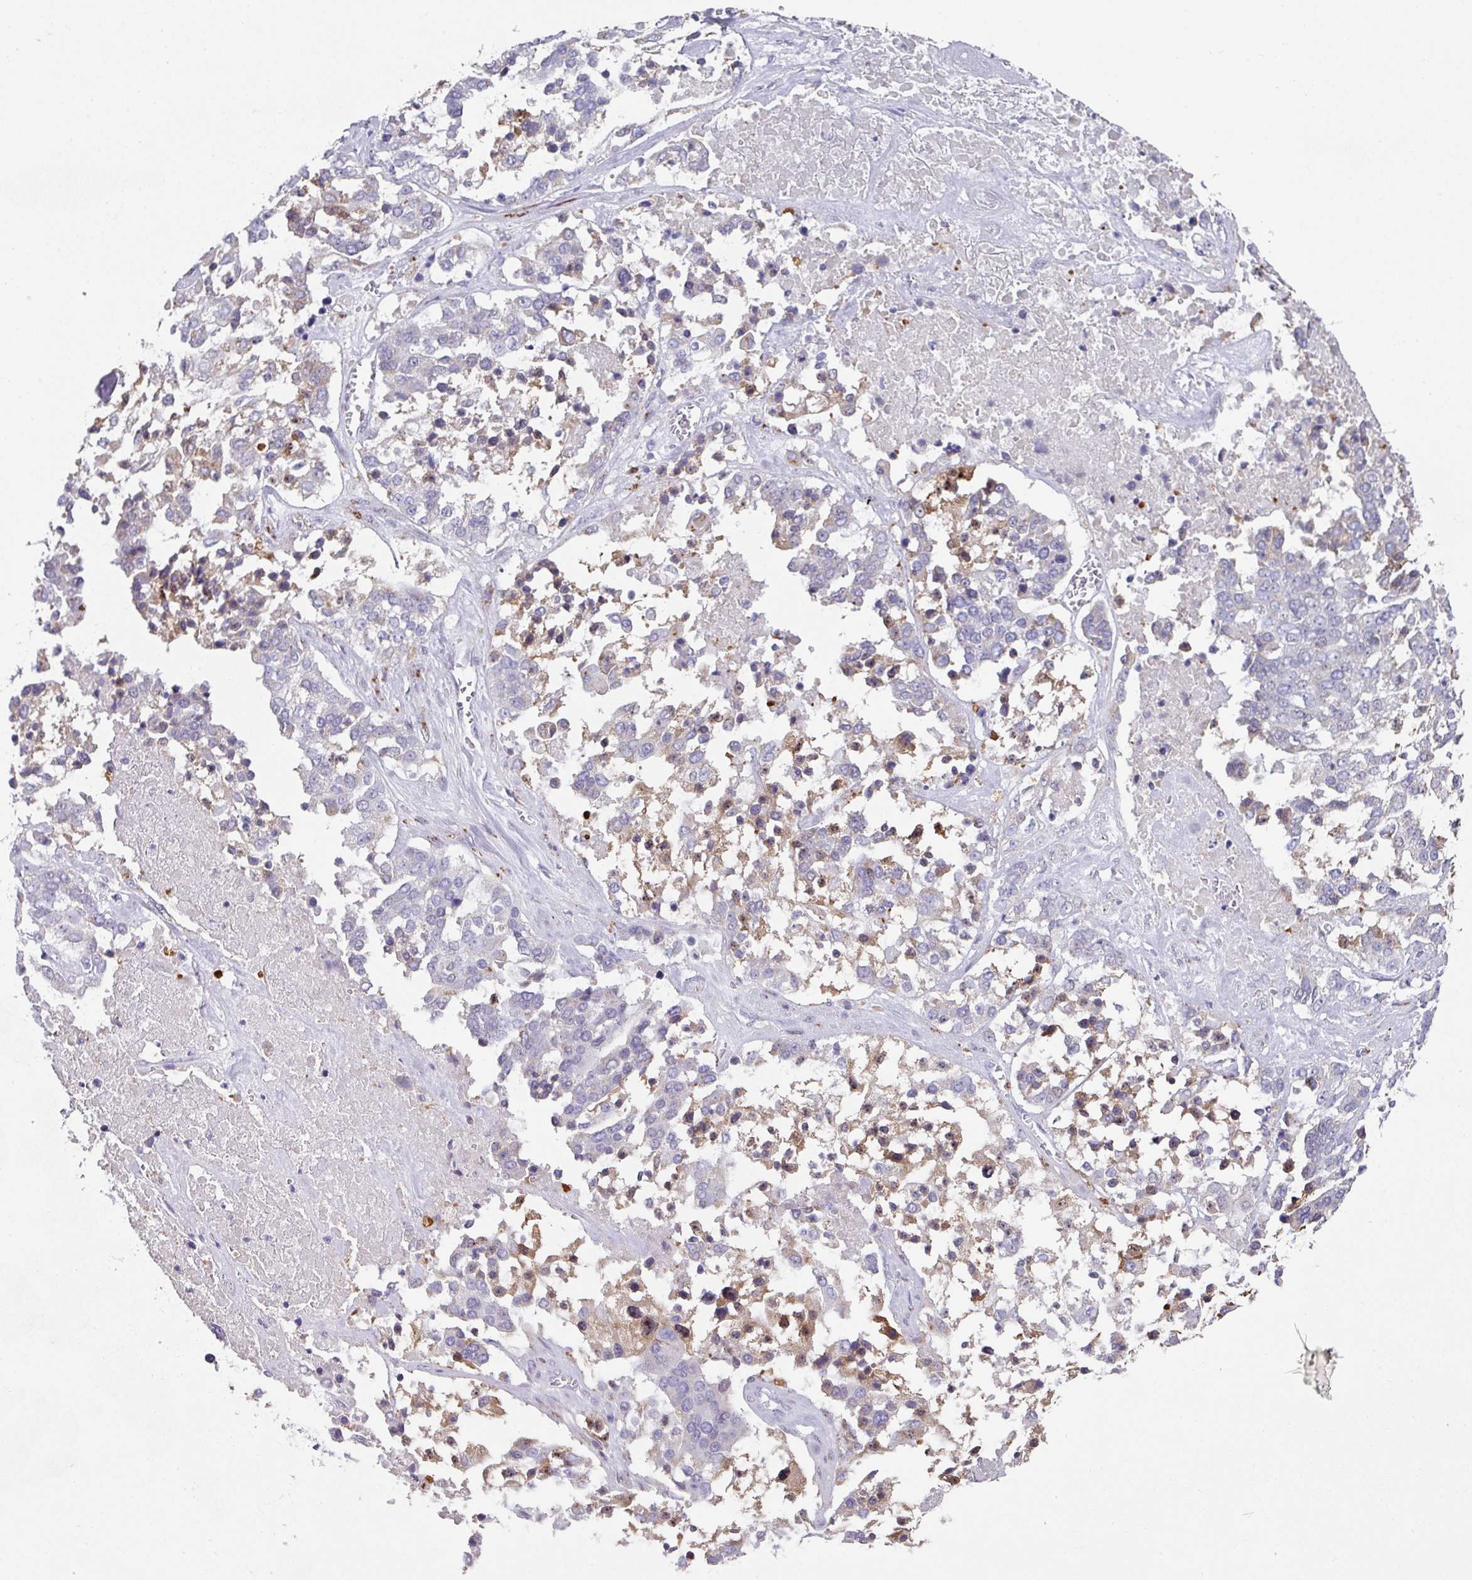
{"staining": {"intensity": "moderate", "quantity": "25%-75%", "location": "cytoplasmic/membranous"}, "tissue": "ovarian cancer", "cell_type": "Tumor cells", "image_type": "cancer", "snomed": [{"axis": "morphology", "description": "Cystadenocarcinoma, serous, NOS"}, {"axis": "topography", "description": "Ovary"}], "caption": "The image exhibits immunohistochemical staining of serous cystadenocarcinoma (ovarian). There is moderate cytoplasmic/membranous positivity is present in about 25%-75% of tumor cells.", "gene": "VKORC1L1", "patient": {"sex": "female", "age": 44}}